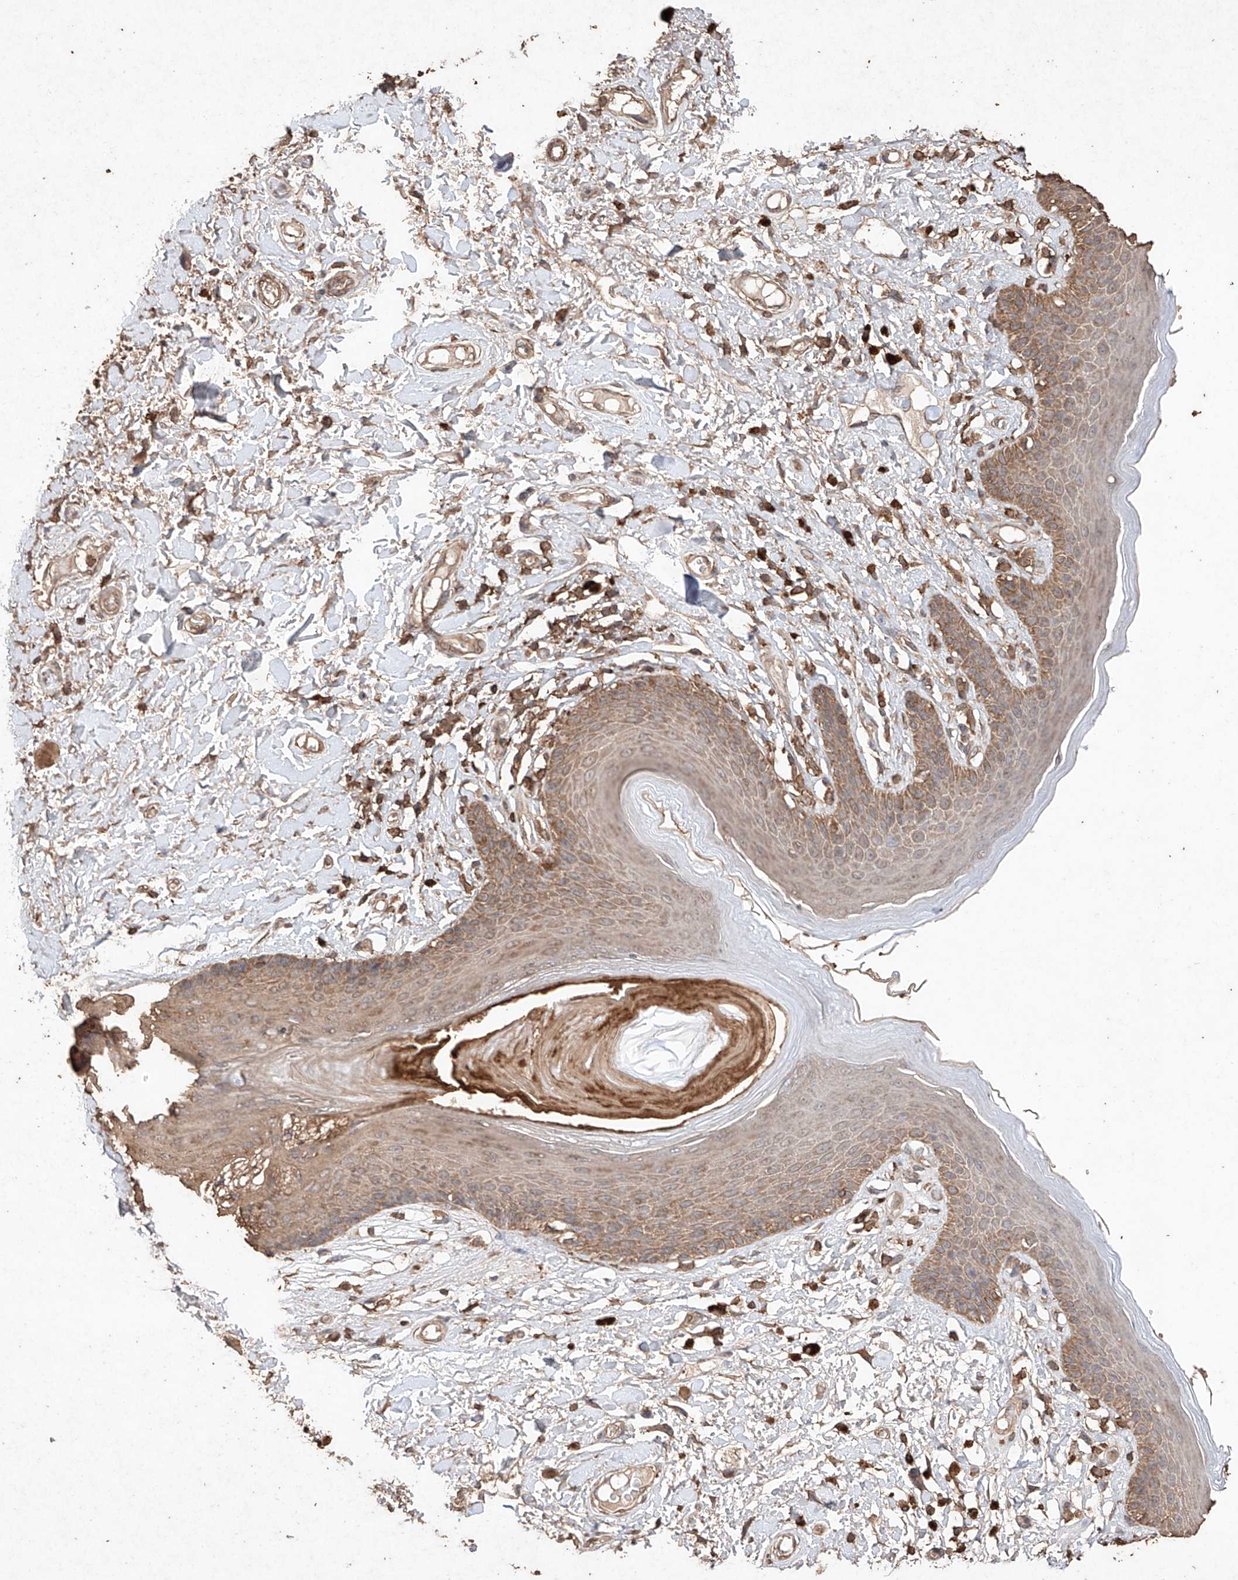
{"staining": {"intensity": "moderate", "quantity": ">75%", "location": "cytoplasmic/membranous"}, "tissue": "skin", "cell_type": "Epidermal cells", "image_type": "normal", "snomed": [{"axis": "morphology", "description": "Normal tissue, NOS"}, {"axis": "topography", "description": "Anal"}], "caption": "Immunohistochemical staining of normal skin demonstrates >75% levels of moderate cytoplasmic/membranous protein expression in approximately >75% of epidermal cells. The protein of interest is stained brown, and the nuclei are stained in blue (DAB (3,3'-diaminobenzidine) IHC with brightfield microscopy, high magnification).", "gene": "M6PR", "patient": {"sex": "female", "age": 78}}